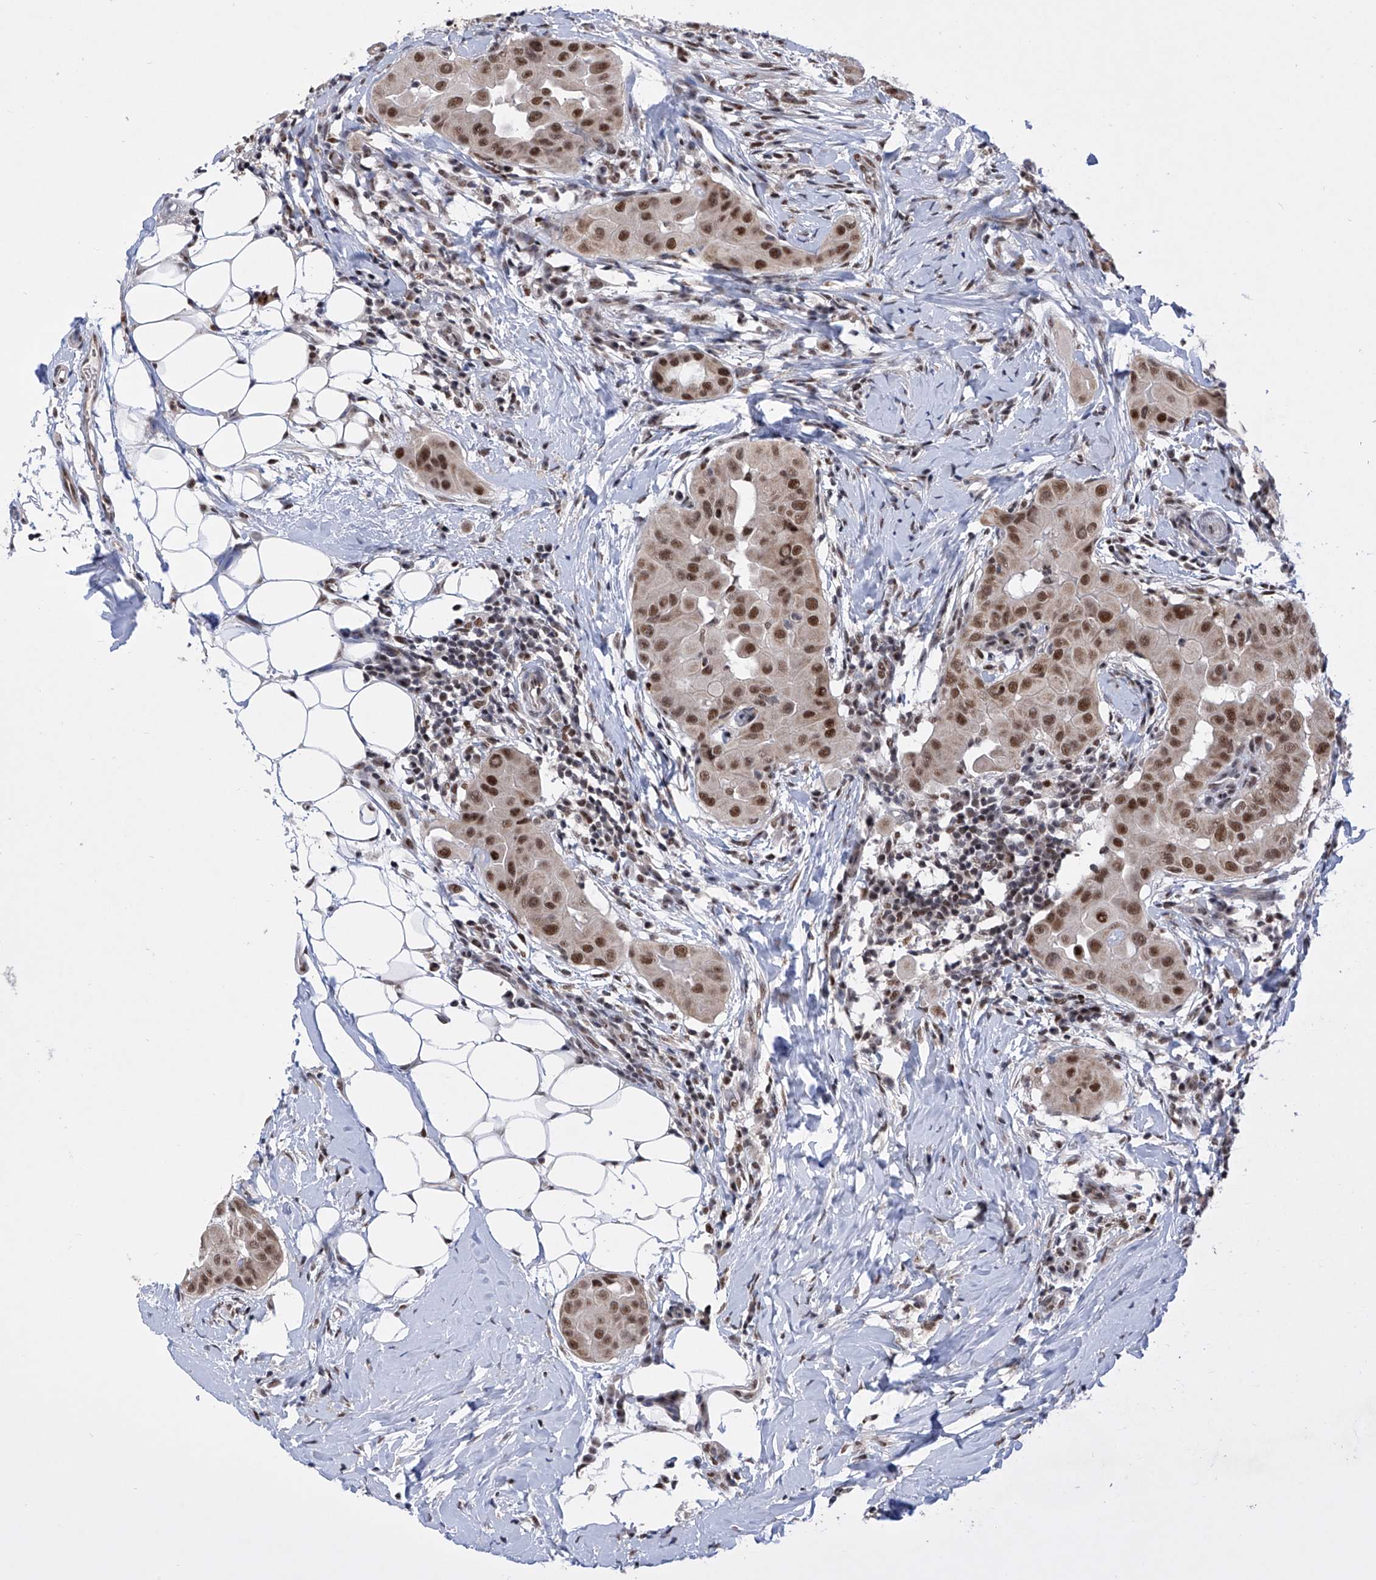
{"staining": {"intensity": "strong", "quantity": ">75%", "location": "nuclear"}, "tissue": "thyroid cancer", "cell_type": "Tumor cells", "image_type": "cancer", "snomed": [{"axis": "morphology", "description": "Papillary adenocarcinoma, NOS"}, {"axis": "topography", "description": "Thyroid gland"}], "caption": "Human thyroid cancer stained with a brown dye reveals strong nuclear positive positivity in approximately >75% of tumor cells.", "gene": "RAD54L", "patient": {"sex": "male", "age": 33}}